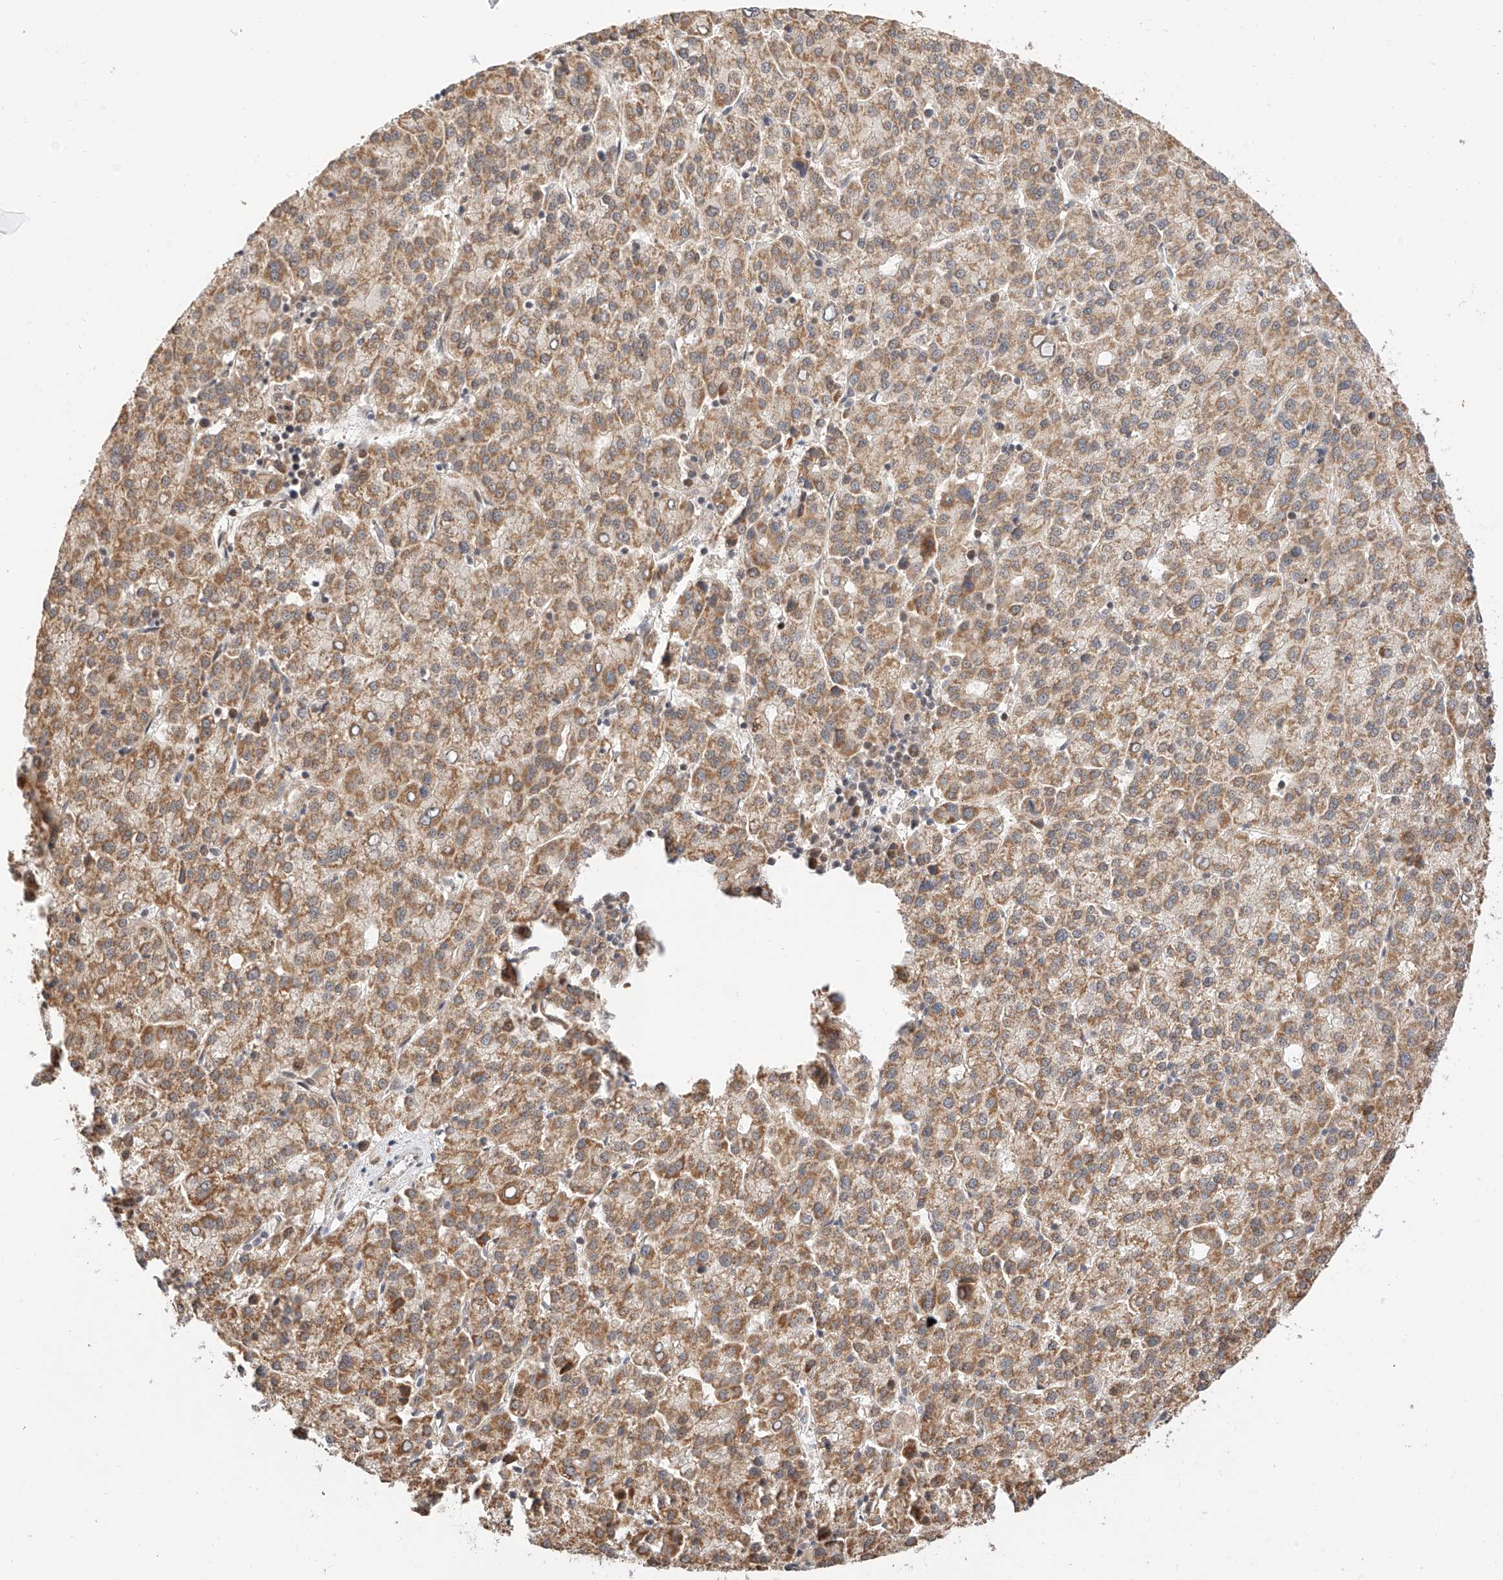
{"staining": {"intensity": "moderate", "quantity": ">75%", "location": "cytoplasmic/membranous"}, "tissue": "liver cancer", "cell_type": "Tumor cells", "image_type": "cancer", "snomed": [{"axis": "morphology", "description": "Carcinoma, Hepatocellular, NOS"}, {"axis": "topography", "description": "Liver"}], "caption": "Human liver cancer (hepatocellular carcinoma) stained for a protein (brown) exhibits moderate cytoplasmic/membranous positive positivity in approximately >75% of tumor cells.", "gene": "EIF4H", "patient": {"sex": "female", "age": 58}}